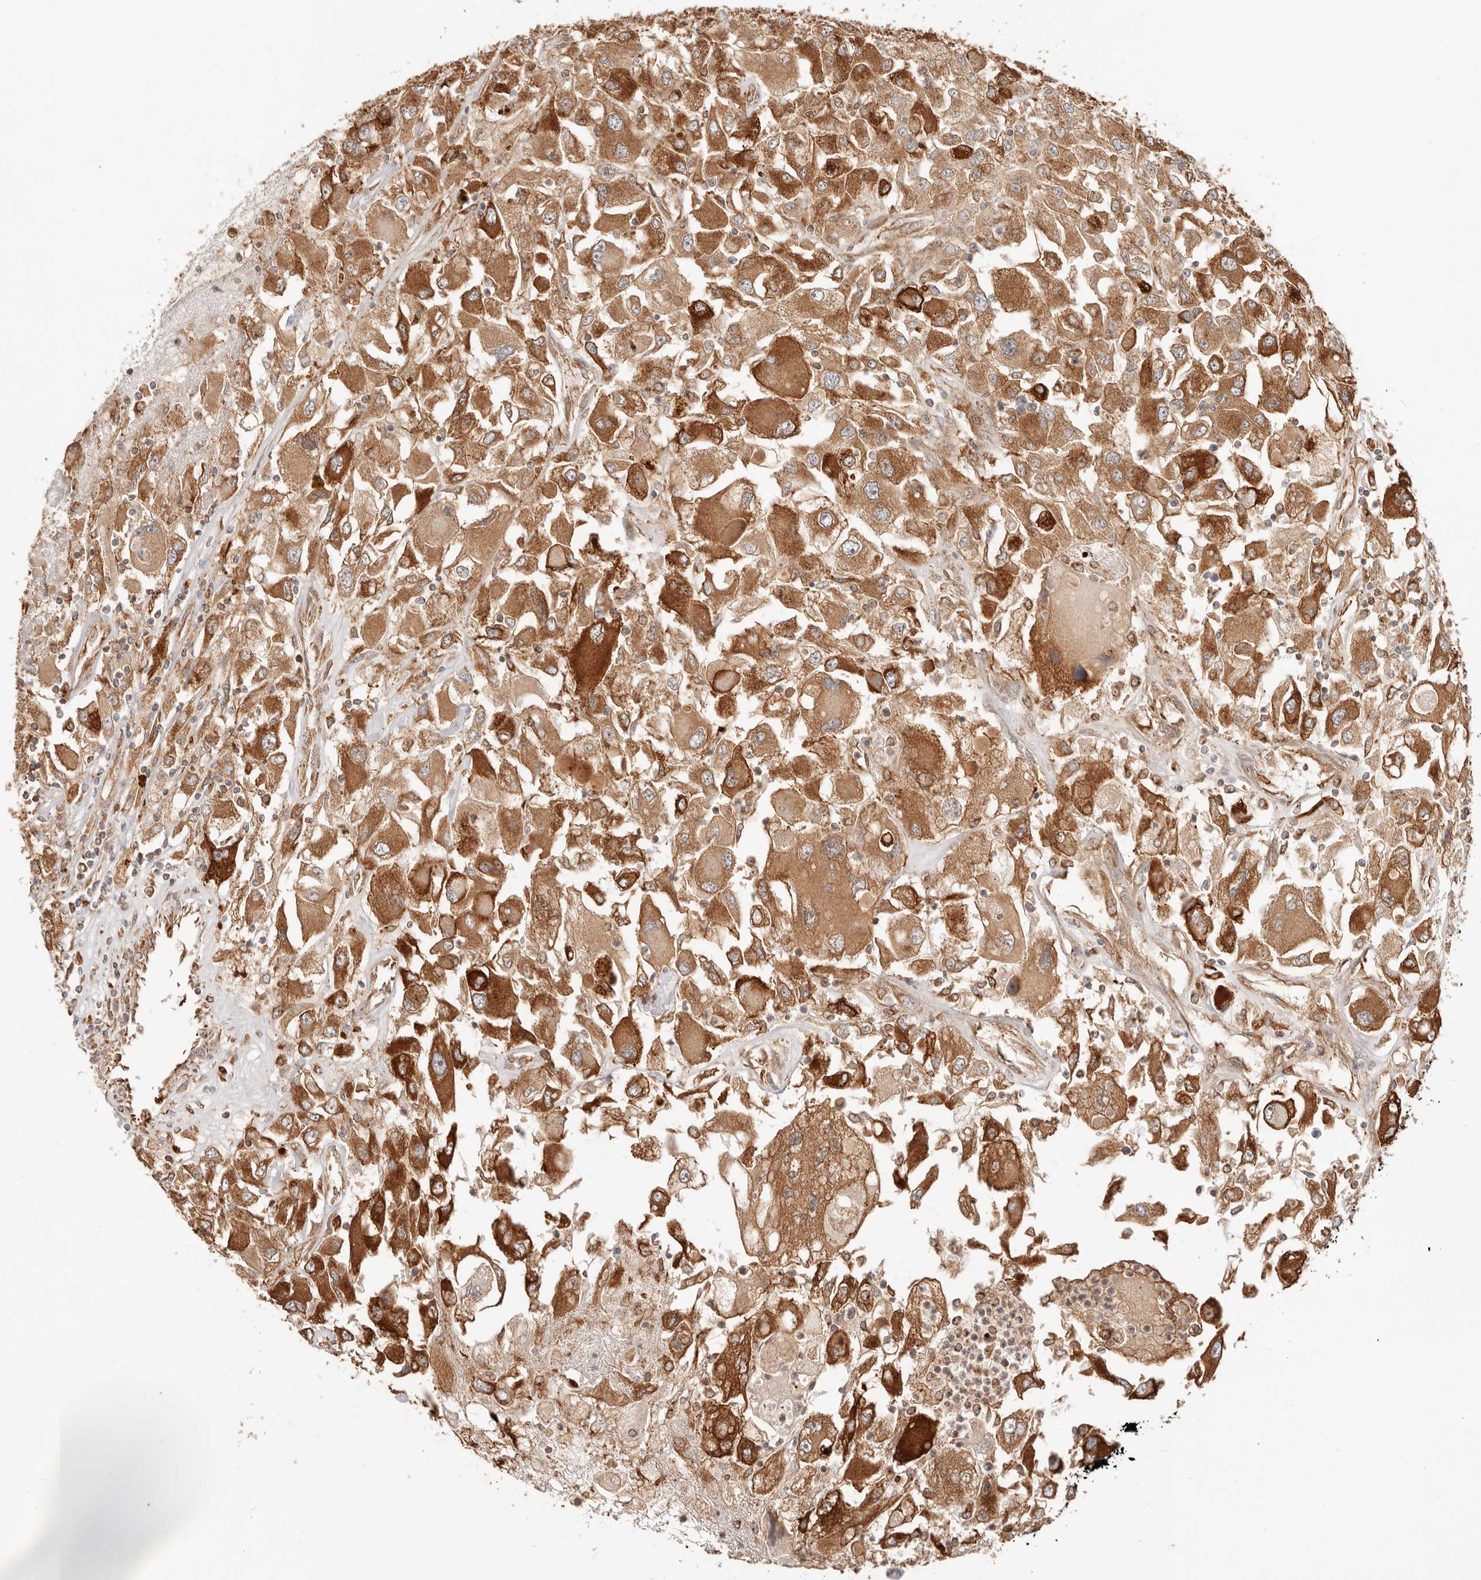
{"staining": {"intensity": "strong", "quantity": ">75%", "location": "cytoplasmic/membranous"}, "tissue": "renal cancer", "cell_type": "Tumor cells", "image_type": "cancer", "snomed": [{"axis": "morphology", "description": "Adenocarcinoma, NOS"}, {"axis": "topography", "description": "Kidney"}], "caption": "A micrograph showing strong cytoplasmic/membranous expression in approximately >75% of tumor cells in adenocarcinoma (renal), as visualized by brown immunohistochemical staining.", "gene": "HEXD", "patient": {"sex": "female", "age": 52}}